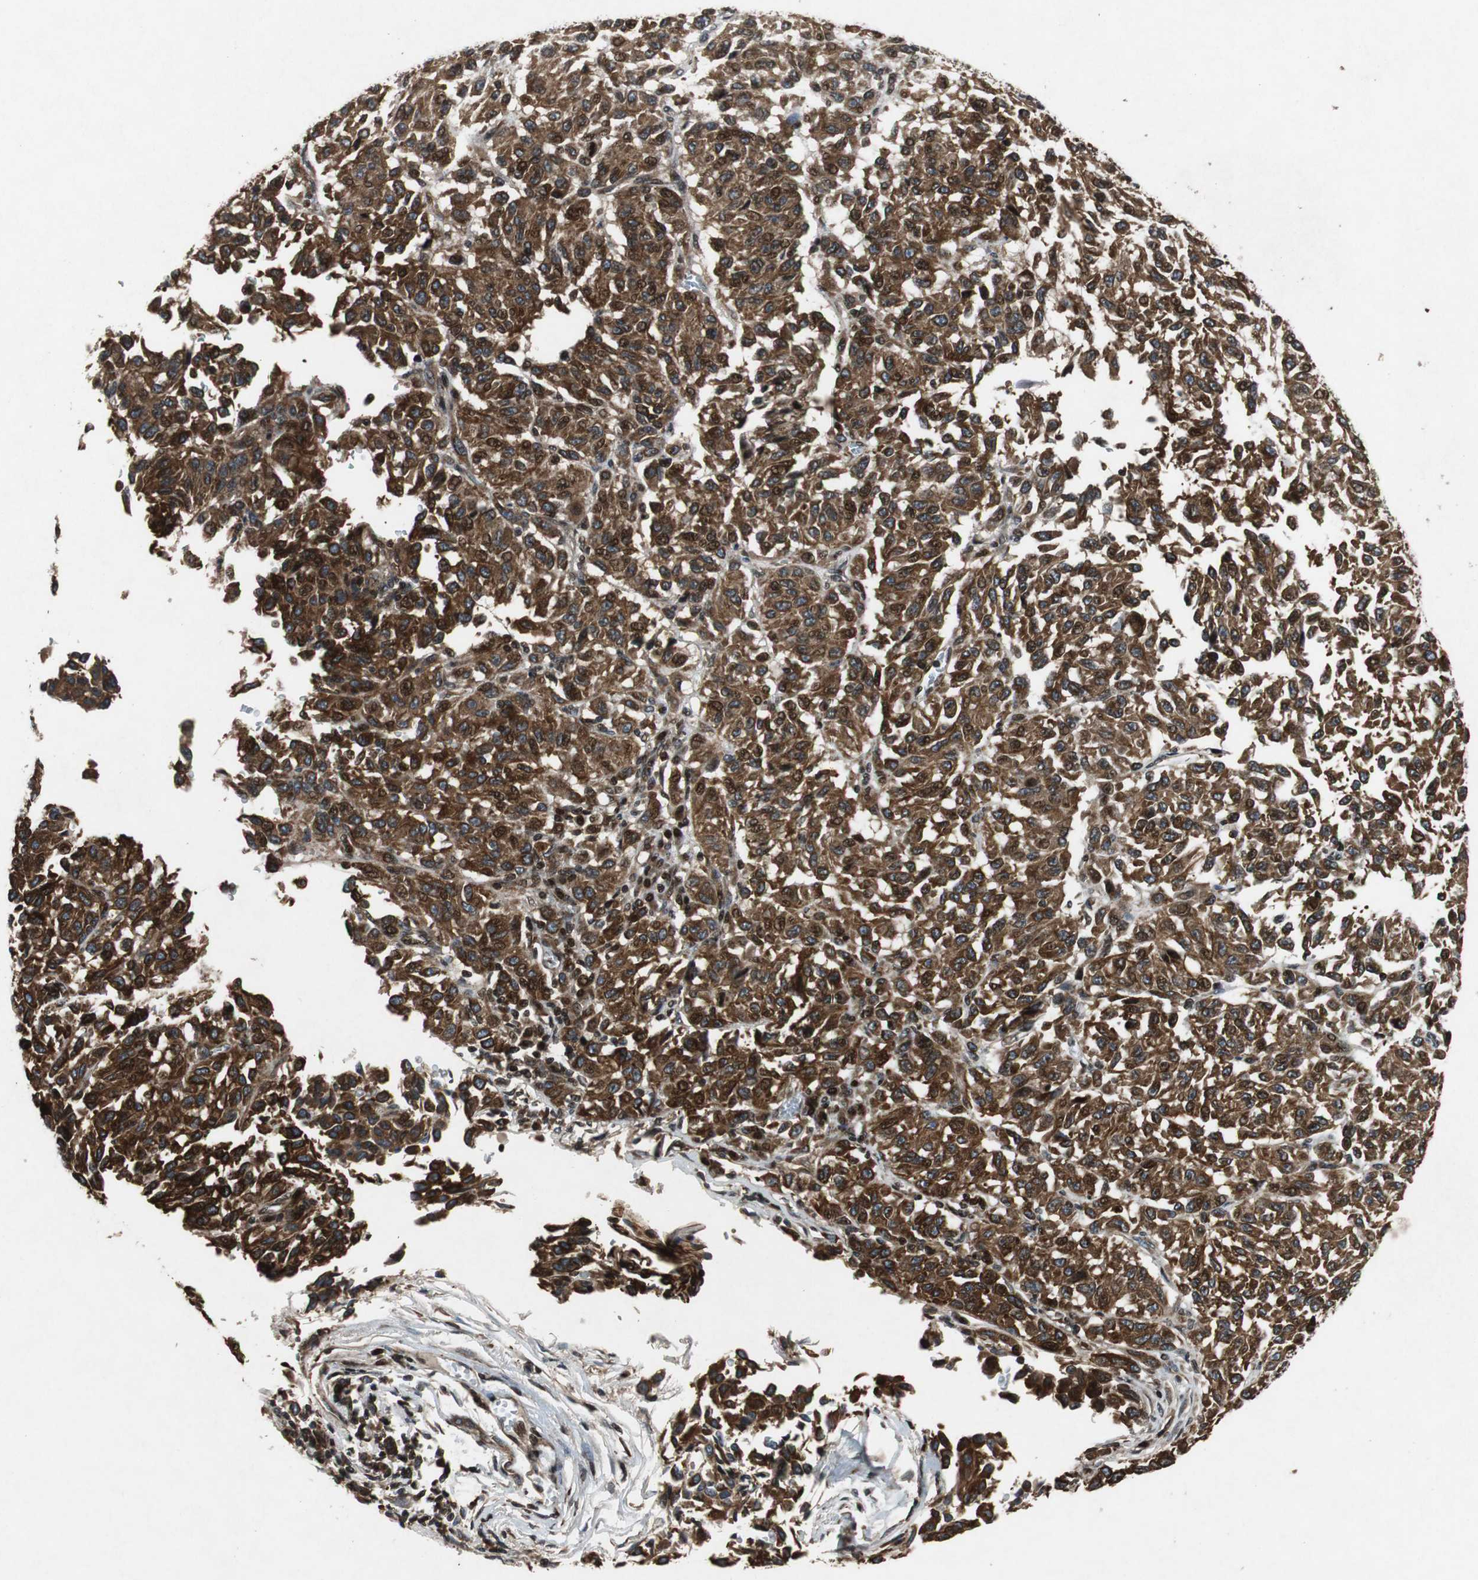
{"staining": {"intensity": "strong", "quantity": ">75%", "location": "cytoplasmic/membranous"}, "tissue": "melanoma", "cell_type": "Tumor cells", "image_type": "cancer", "snomed": [{"axis": "morphology", "description": "Malignant melanoma, Metastatic site"}, {"axis": "topography", "description": "Lung"}], "caption": "Melanoma stained with DAB immunohistochemistry (IHC) exhibits high levels of strong cytoplasmic/membranous expression in approximately >75% of tumor cells.", "gene": "TUBA4A", "patient": {"sex": "male", "age": 64}}